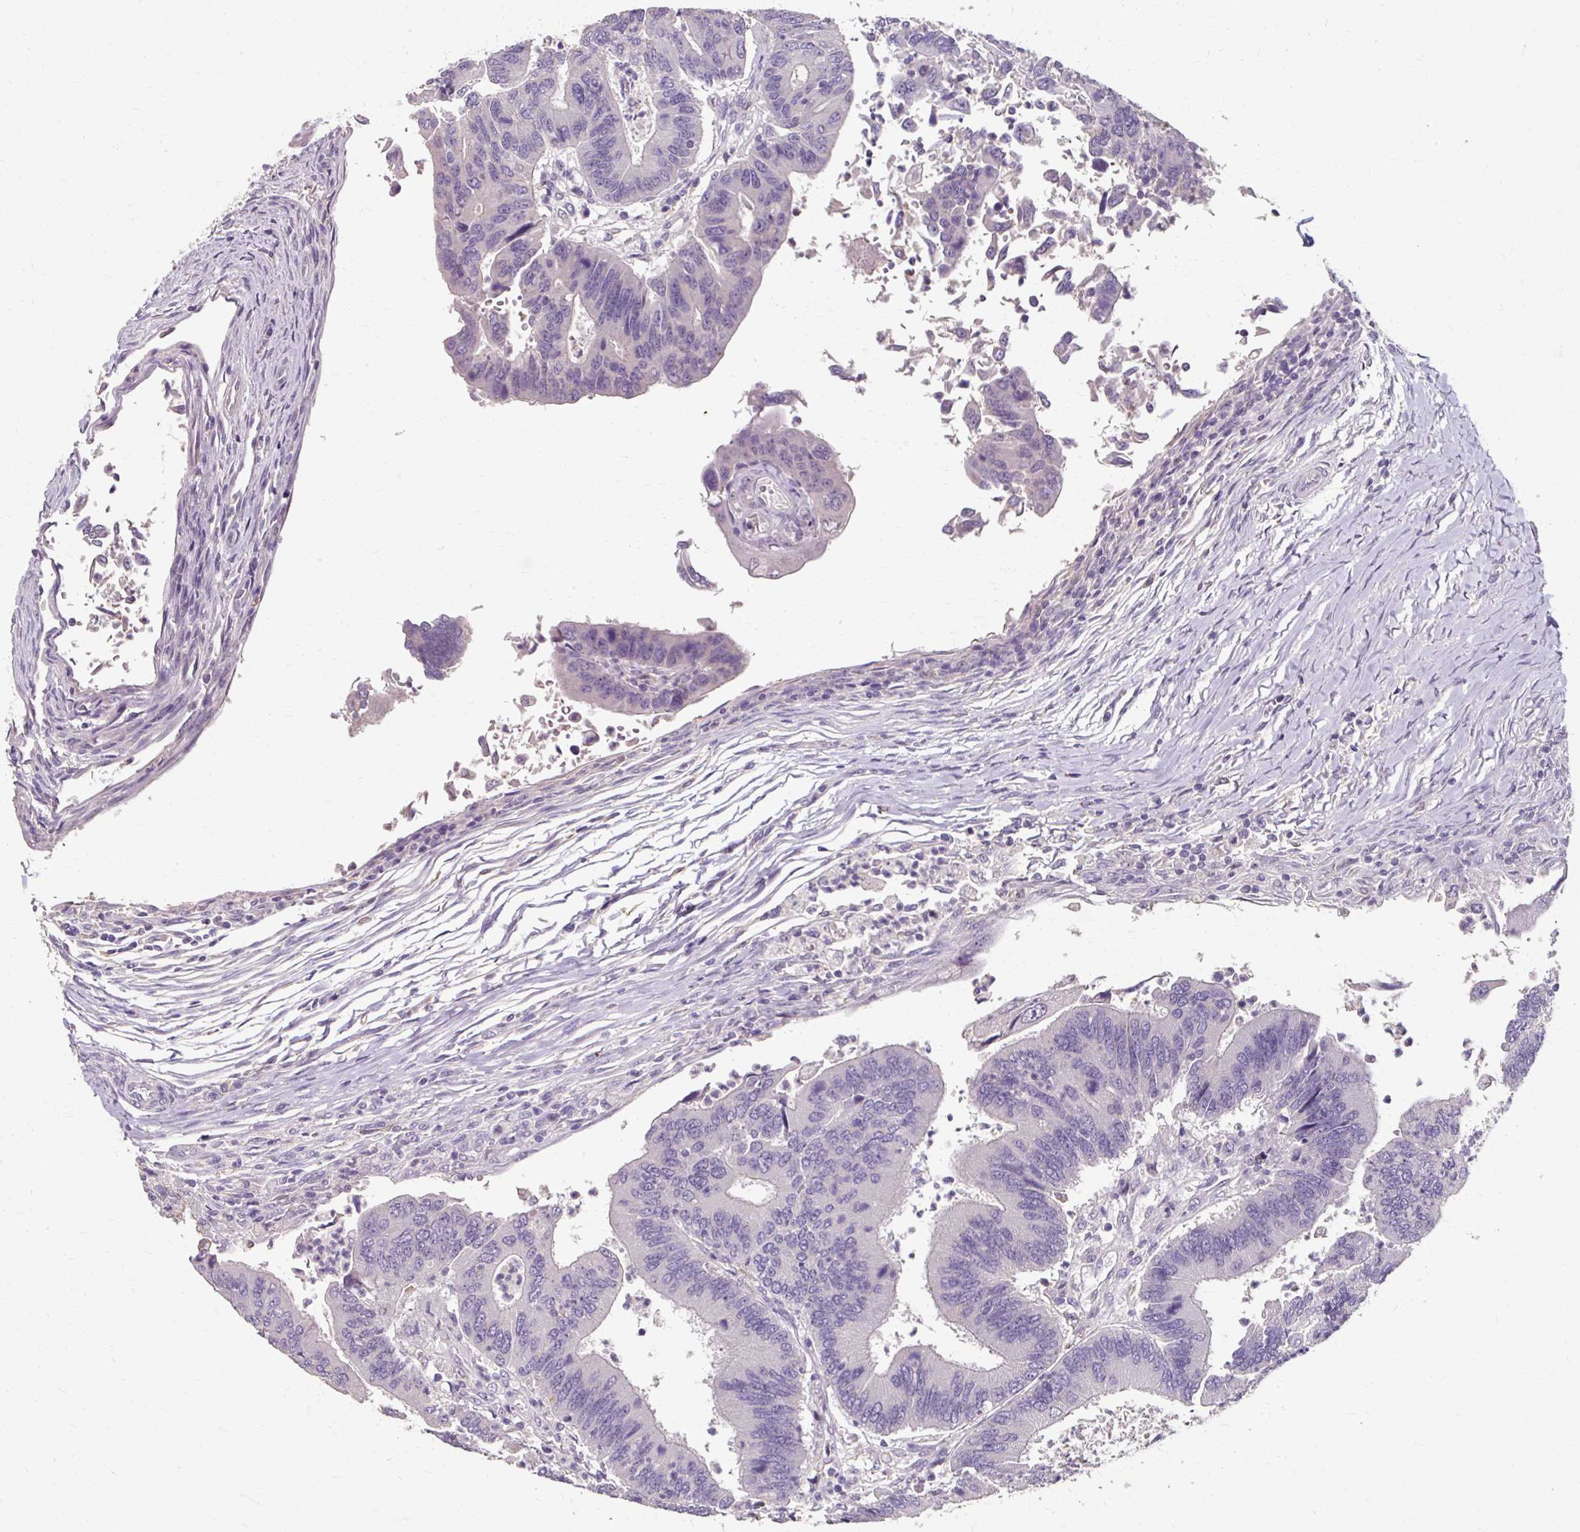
{"staining": {"intensity": "negative", "quantity": "none", "location": "none"}, "tissue": "colorectal cancer", "cell_type": "Tumor cells", "image_type": "cancer", "snomed": [{"axis": "morphology", "description": "Adenocarcinoma, NOS"}, {"axis": "topography", "description": "Colon"}], "caption": "An image of adenocarcinoma (colorectal) stained for a protein shows no brown staining in tumor cells.", "gene": "KLHL24", "patient": {"sex": "female", "age": 67}}